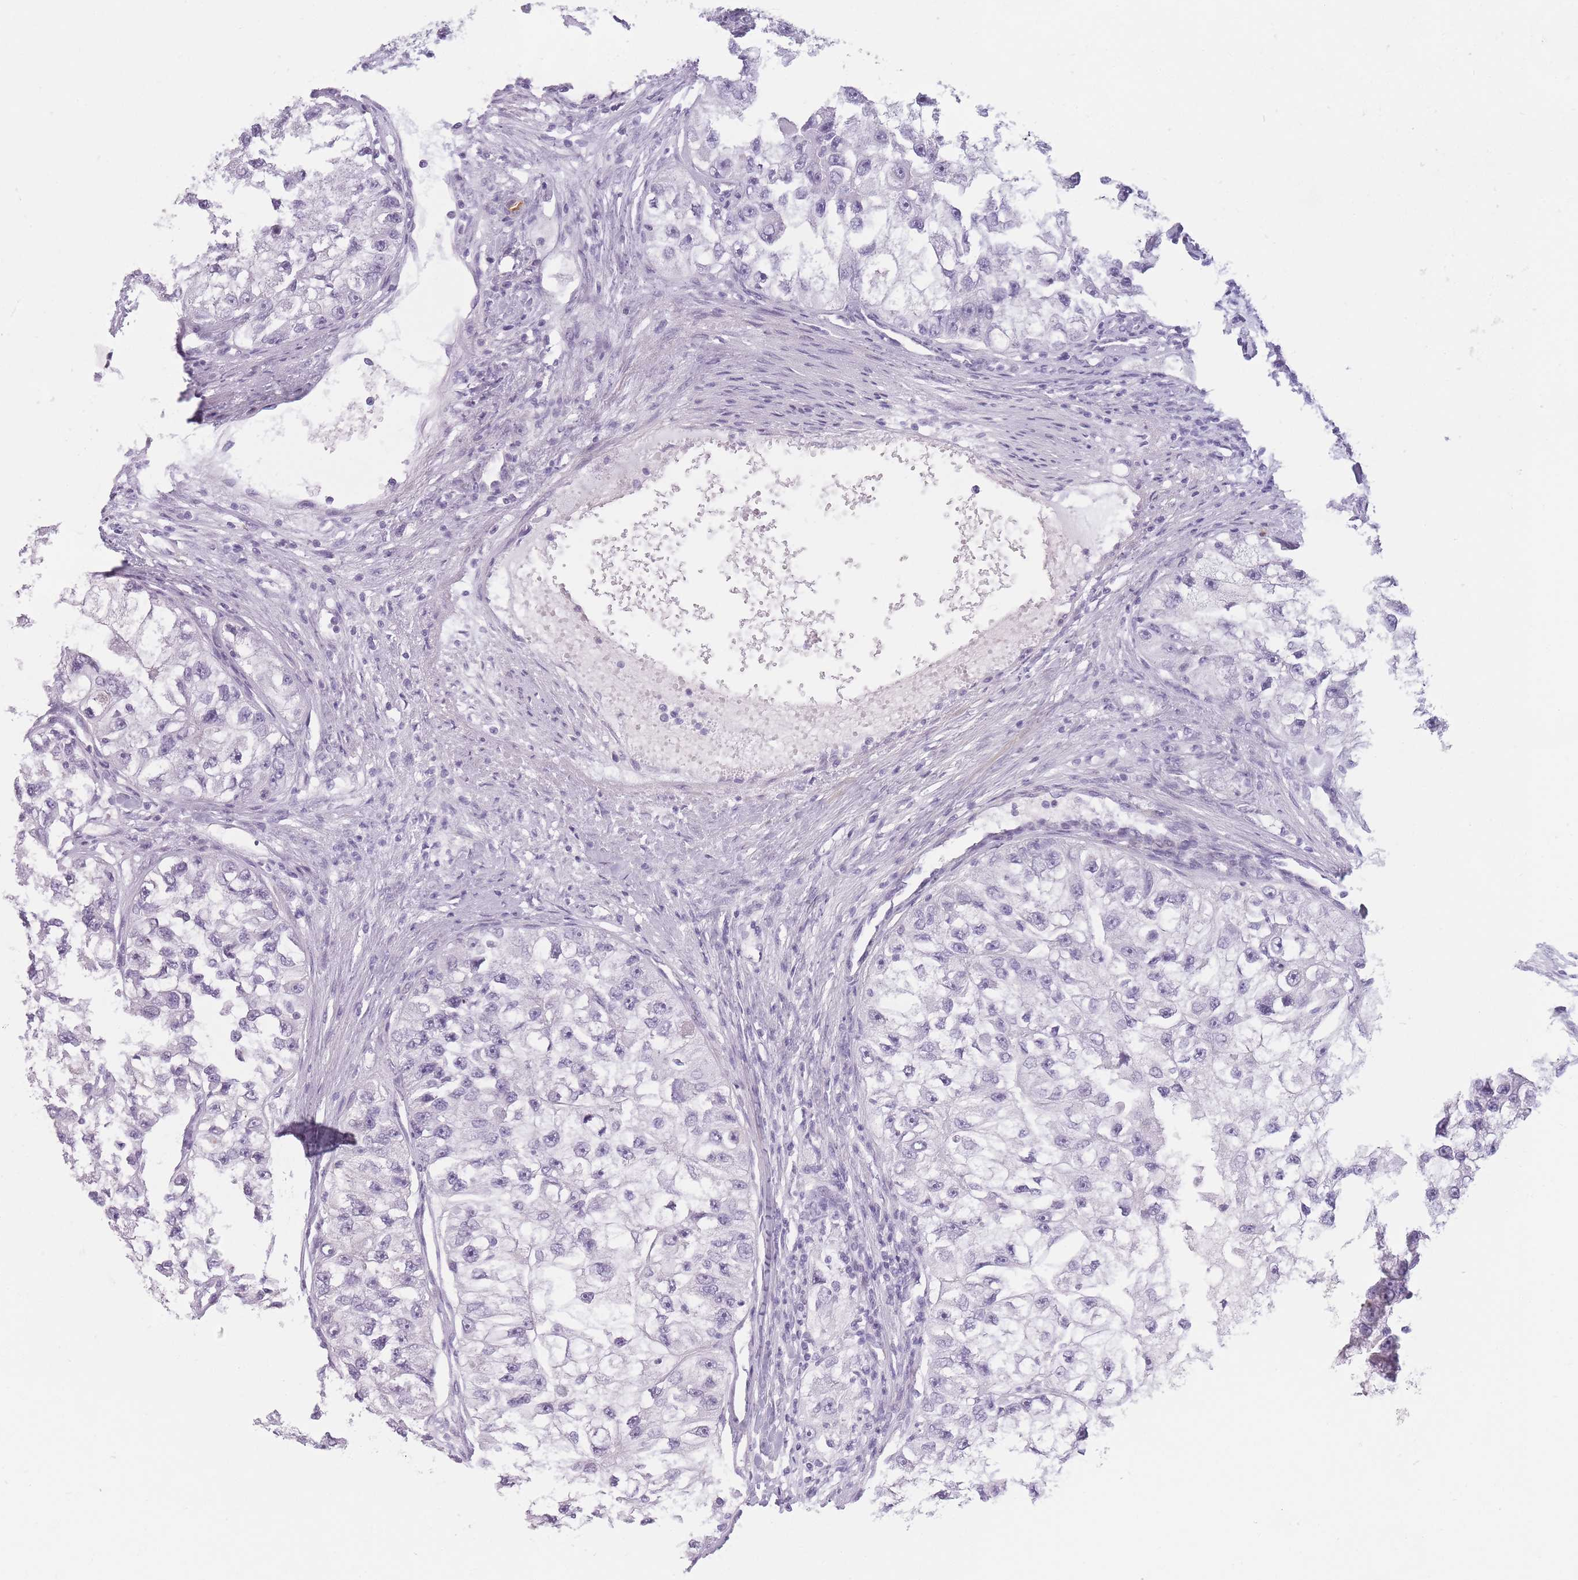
{"staining": {"intensity": "negative", "quantity": "none", "location": "none"}, "tissue": "renal cancer", "cell_type": "Tumor cells", "image_type": "cancer", "snomed": [{"axis": "morphology", "description": "Adenocarcinoma, NOS"}, {"axis": "topography", "description": "Kidney"}], "caption": "Human renal cancer stained for a protein using immunohistochemistry (IHC) displays no staining in tumor cells.", "gene": "GGT1", "patient": {"sex": "male", "age": 63}}